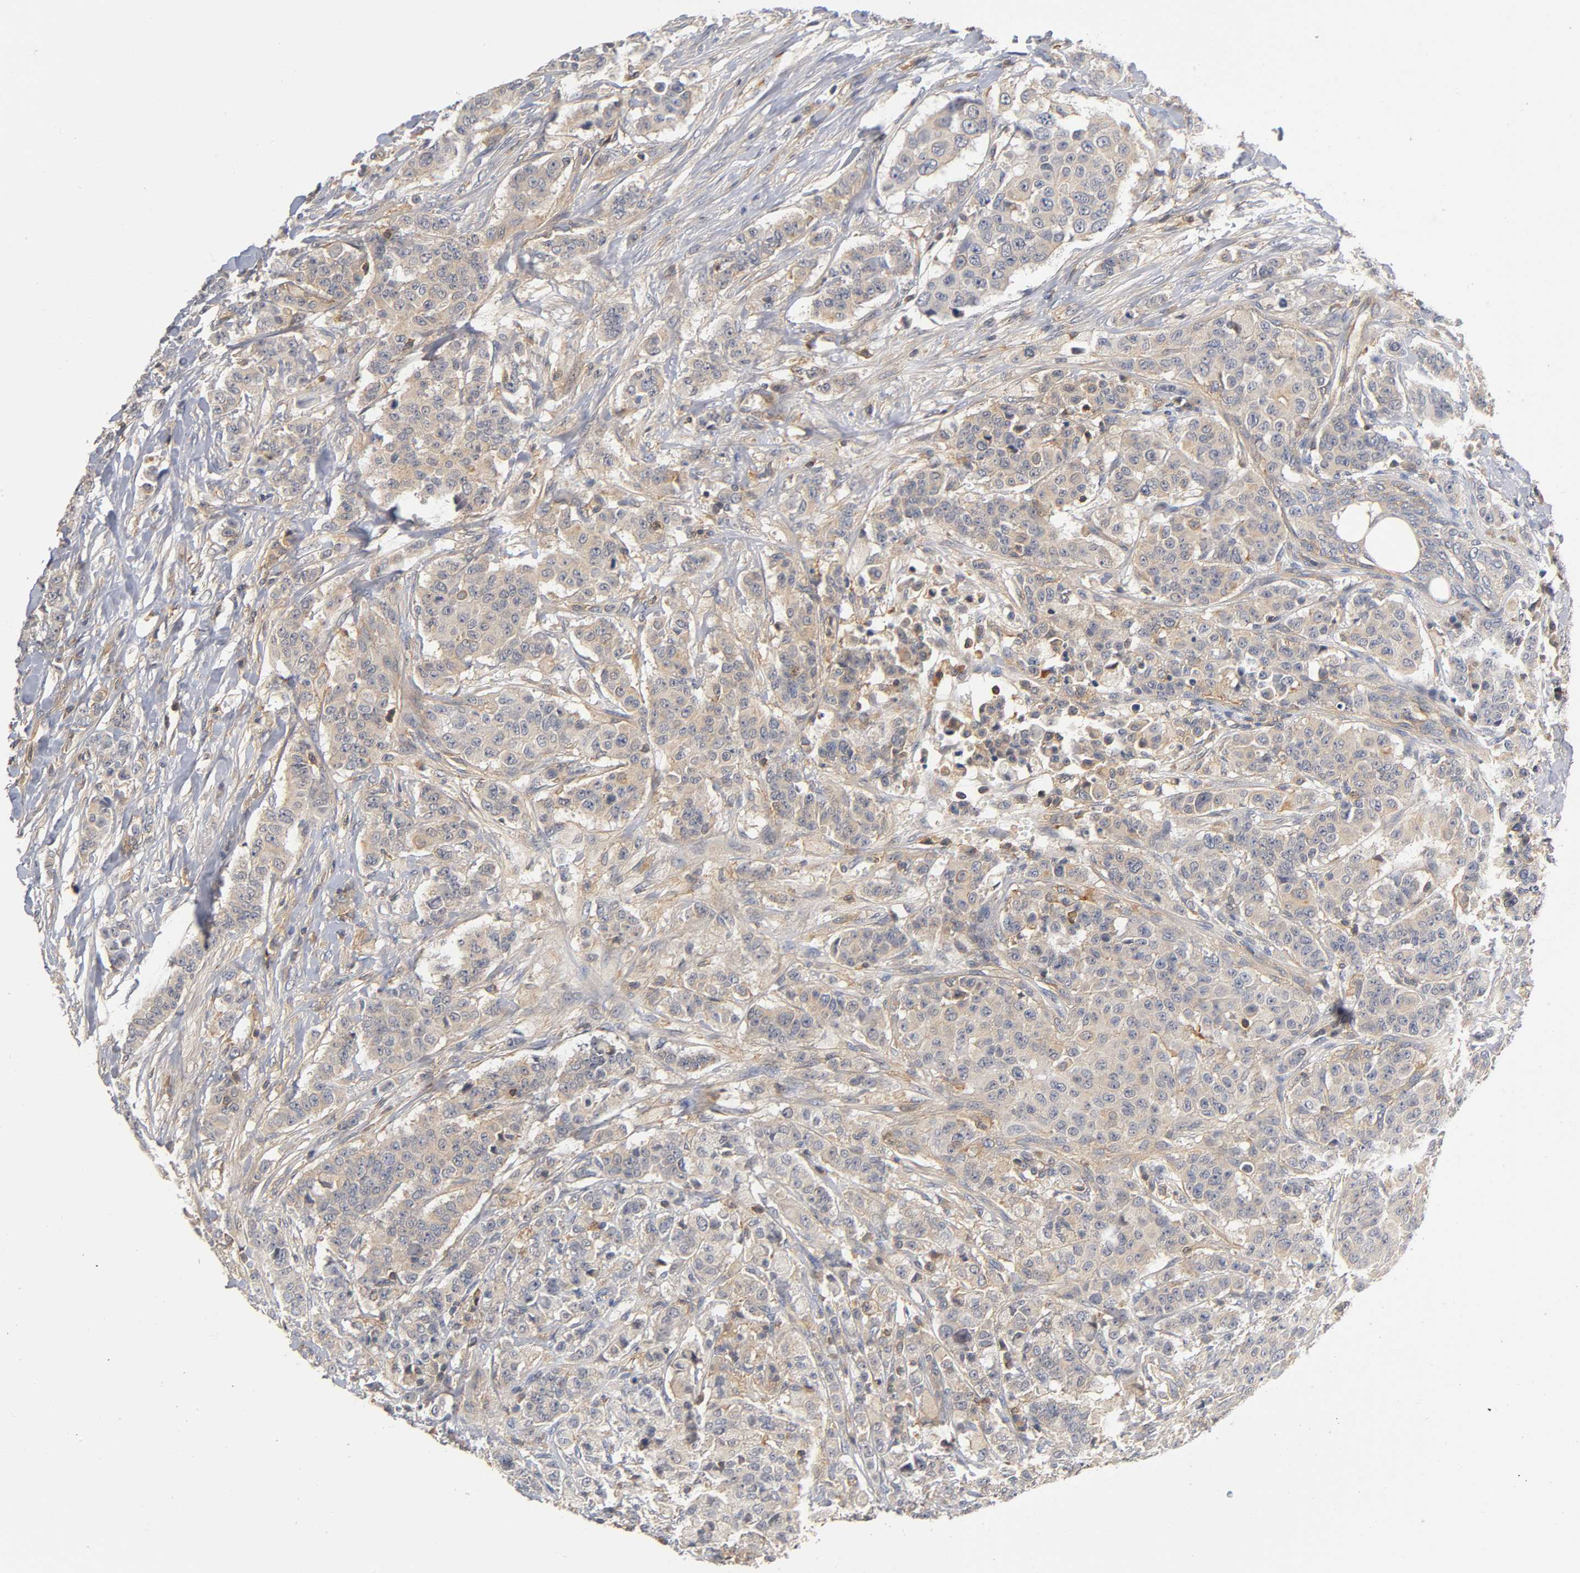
{"staining": {"intensity": "moderate", "quantity": ">75%", "location": "cytoplasmic/membranous"}, "tissue": "breast cancer", "cell_type": "Tumor cells", "image_type": "cancer", "snomed": [{"axis": "morphology", "description": "Duct carcinoma"}, {"axis": "topography", "description": "Breast"}], "caption": "Protein expression analysis of breast intraductal carcinoma reveals moderate cytoplasmic/membranous expression in approximately >75% of tumor cells. Immunohistochemistry (ihc) stains the protein of interest in brown and the nuclei are stained blue.", "gene": "ACTR2", "patient": {"sex": "female", "age": 40}}